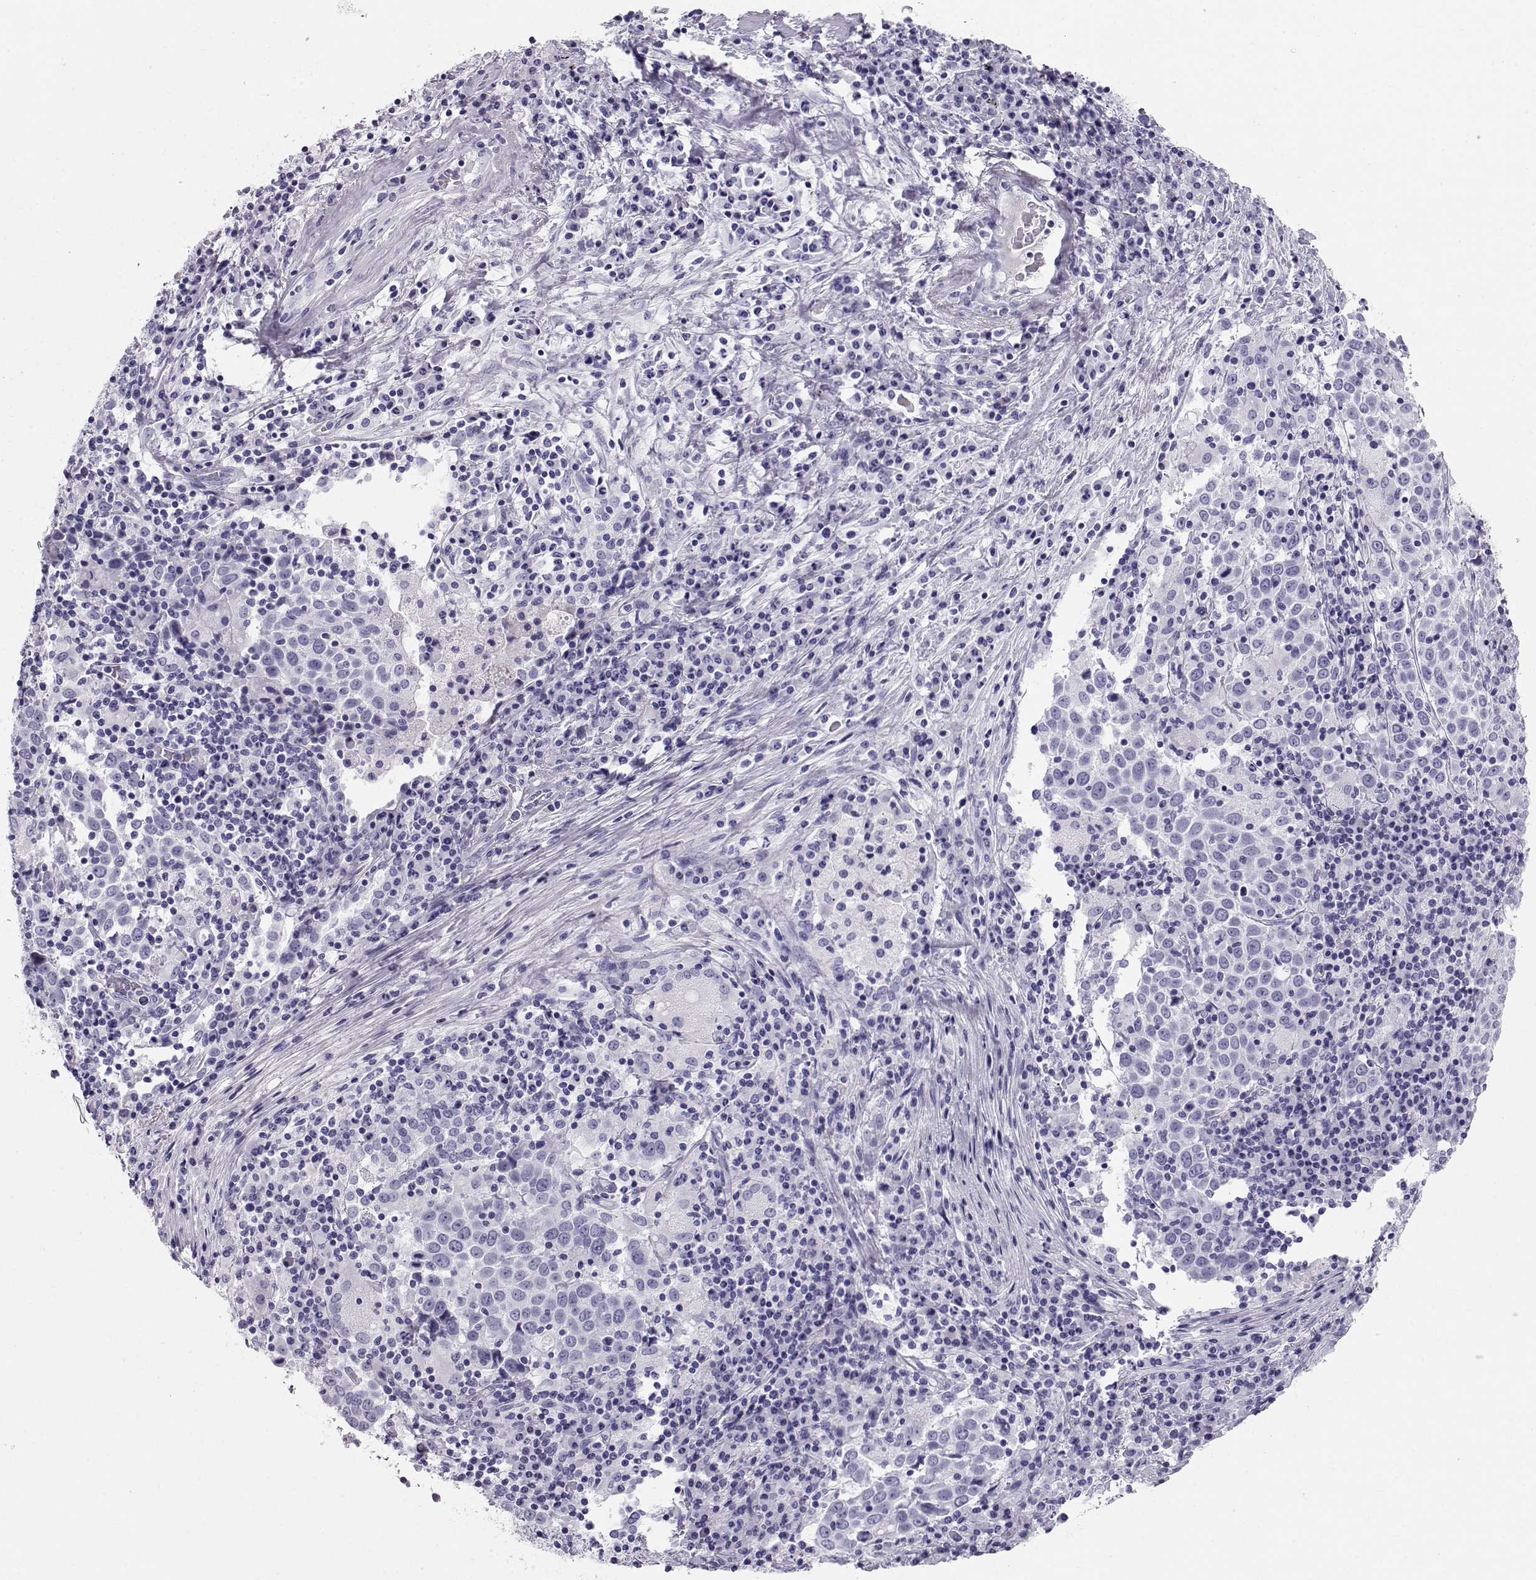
{"staining": {"intensity": "negative", "quantity": "none", "location": "none"}, "tissue": "lung cancer", "cell_type": "Tumor cells", "image_type": "cancer", "snomed": [{"axis": "morphology", "description": "Squamous cell carcinoma, NOS"}, {"axis": "topography", "description": "Lung"}], "caption": "Tumor cells show no significant positivity in lung cancer.", "gene": "RD3", "patient": {"sex": "male", "age": 57}}